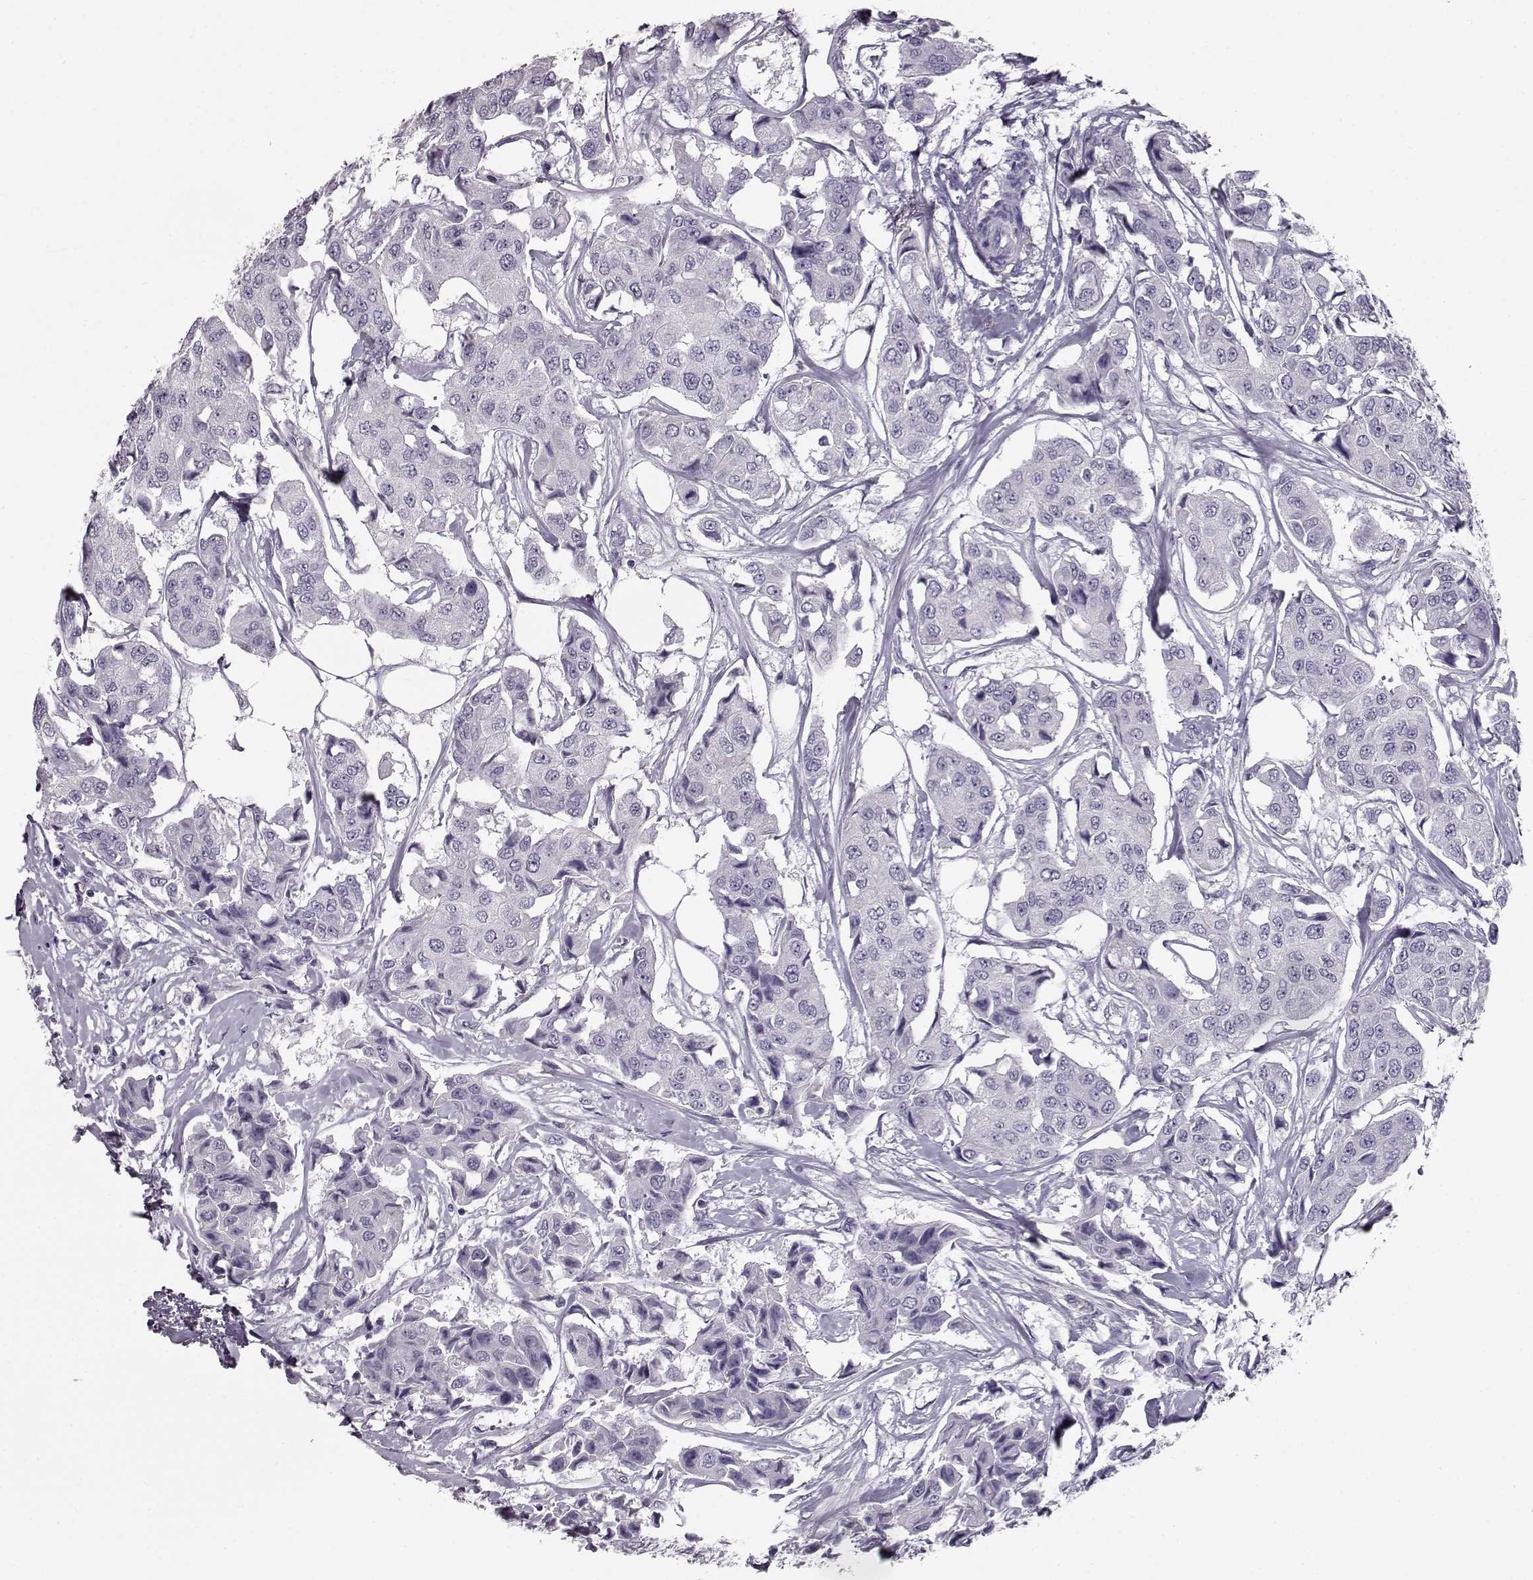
{"staining": {"intensity": "negative", "quantity": "none", "location": "none"}, "tissue": "breast cancer", "cell_type": "Tumor cells", "image_type": "cancer", "snomed": [{"axis": "morphology", "description": "Duct carcinoma"}, {"axis": "topography", "description": "Breast"}, {"axis": "topography", "description": "Lymph node"}], "caption": "Protein analysis of breast cancer reveals no significant staining in tumor cells.", "gene": "CCL19", "patient": {"sex": "female", "age": 80}}